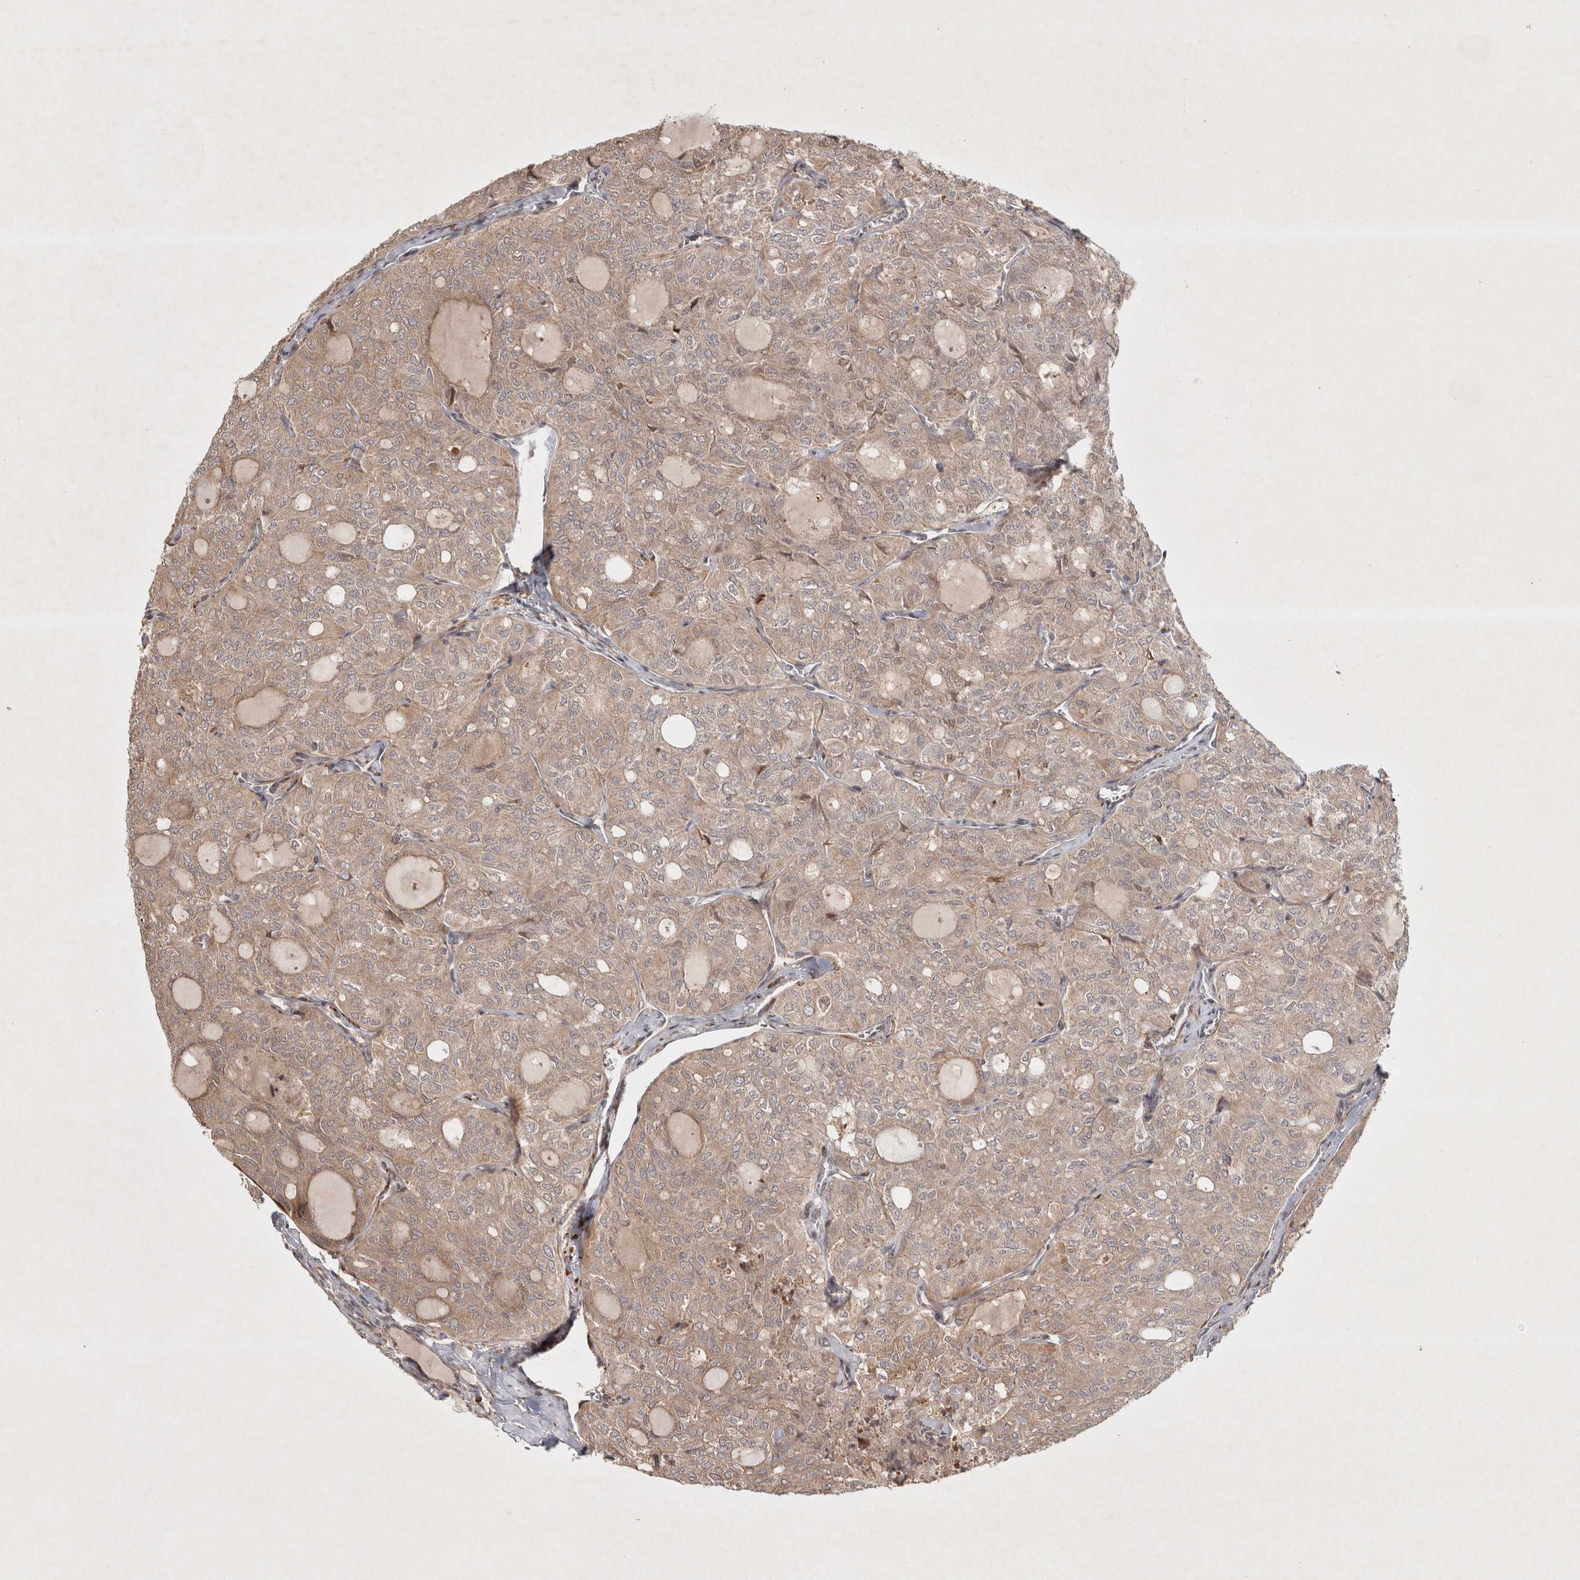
{"staining": {"intensity": "weak", "quantity": ">75%", "location": "cytoplasmic/membranous"}, "tissue": "thyroid cancer", "cell_type": "Tumor cells", "image_type": "cancer", "snomed": [{"axis": "morphology", "description": "Follicular adenoma carcinoma, NOS"}, {"axis": "topography", "description": "Thyroid gland"}], "caption": "Weak cytoplasmic/membranous protein expression is identified in approximately >75% of tumor cells in thyroid cancer (follicular adenoma carcinoma). (IHC, brightfield microscopy, high magnification).", "gene": "ZNF318", "patient": {"sex": "male", "age": 75}}